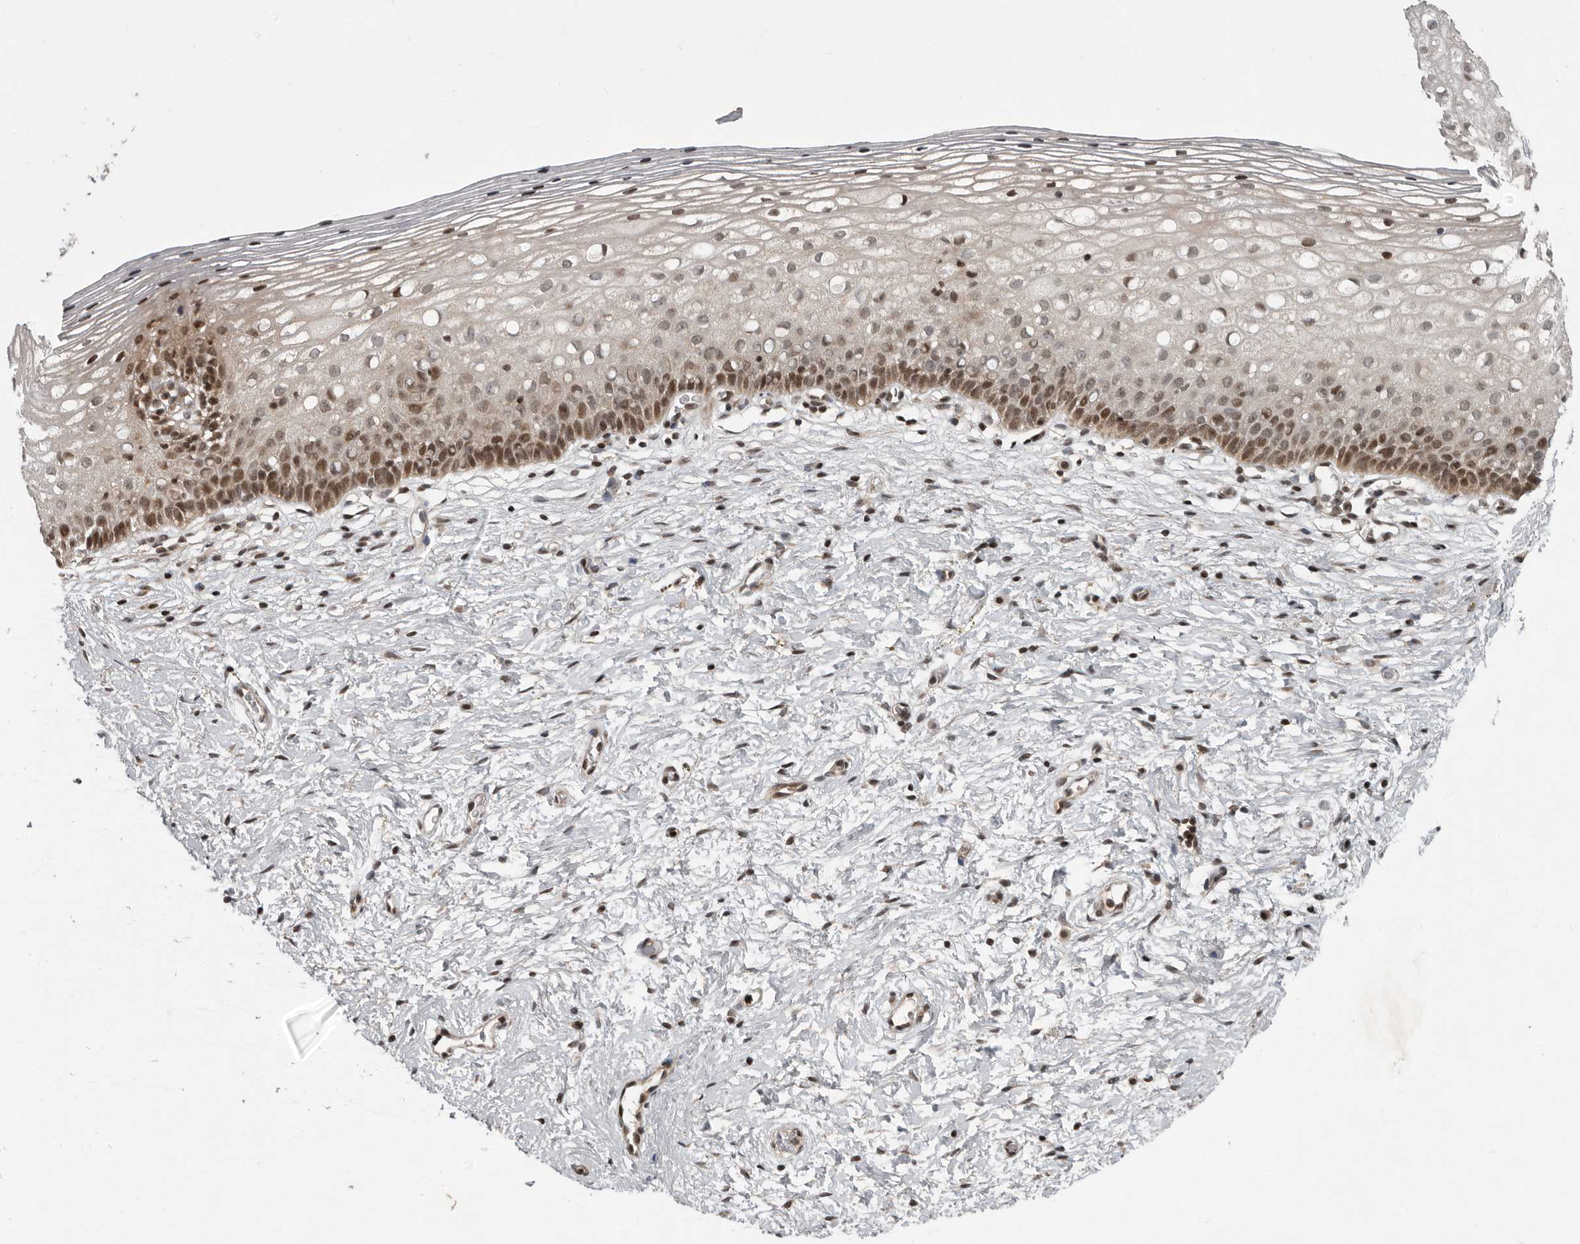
{"staining": {"intensity": "moderate", "quantity": "25%-75%", "location": "nuclear"}, "tissue": "cervix", "cell_type": "Squamous epithelial cells", "image_type": "normal", "snomed": [{"axis": "morphology", "description": "Normal tissue, NOS"}, {"axis": "topography", "description": "Cervix"}], "caption": "Protein staining displays moderate nuclear positivity in about 25%-75% of squamous epithelial cells in unremarkable cervix. (Brightfield microscopy of DAB IHC at high magnification).", "gene": "RABIF", "patient": {"sex": "female", "age": 72}}